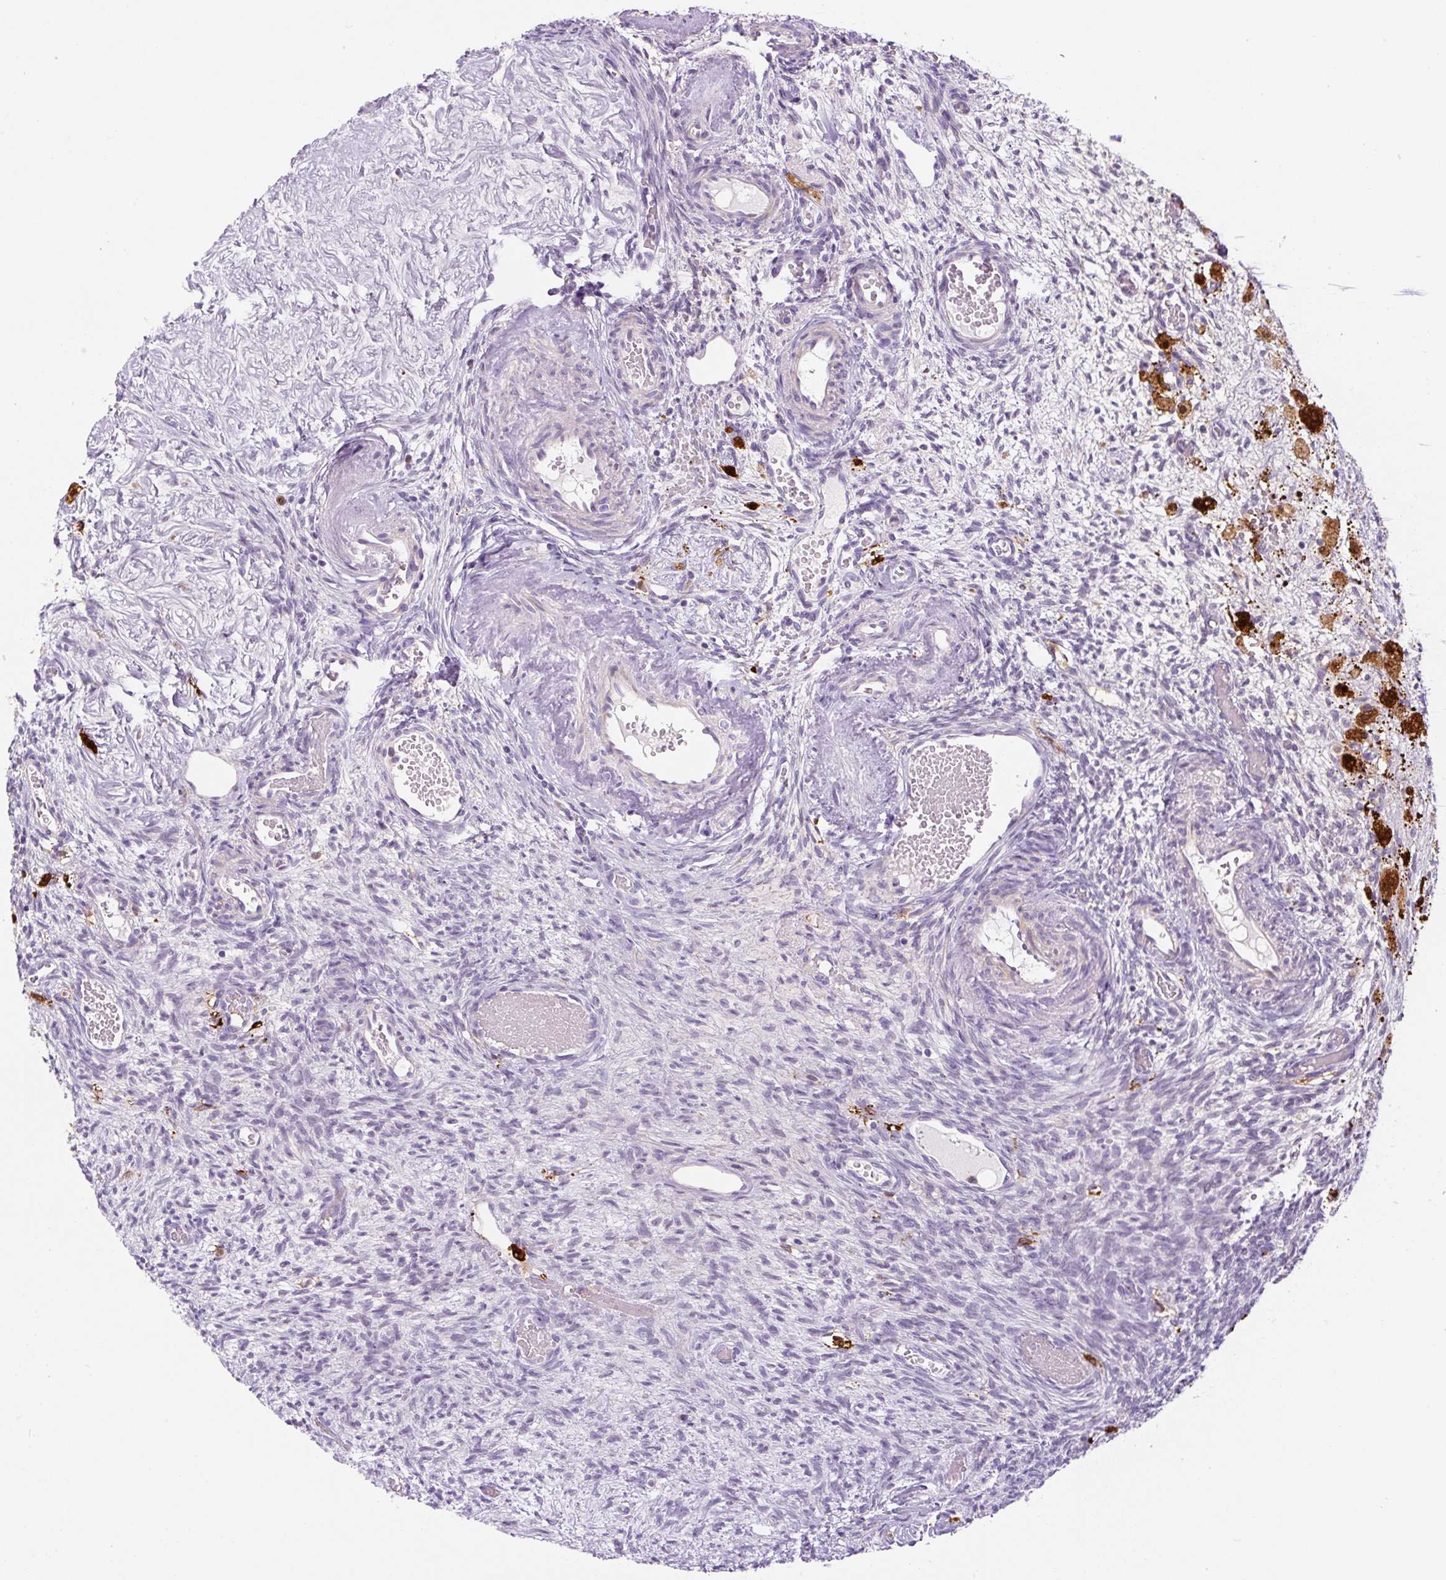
{"staining": {"intensity": "negative", "quantity": "none", "location": "none"}, "tissue": "ovary", "cell_type": "Follicle cells", "image_type": "normal", "snomed": [{"axis": "morphology", "description": "Normal tissue, NOS"}, {"axis": "topography", "description": "Ovary"}], "caption": "This is an immunohistochemistry histopathology image of normal human ovary. There is no staining in follicle cells.", "gene": "FUT10", "patient": {"sex": "female", "age": 67}}